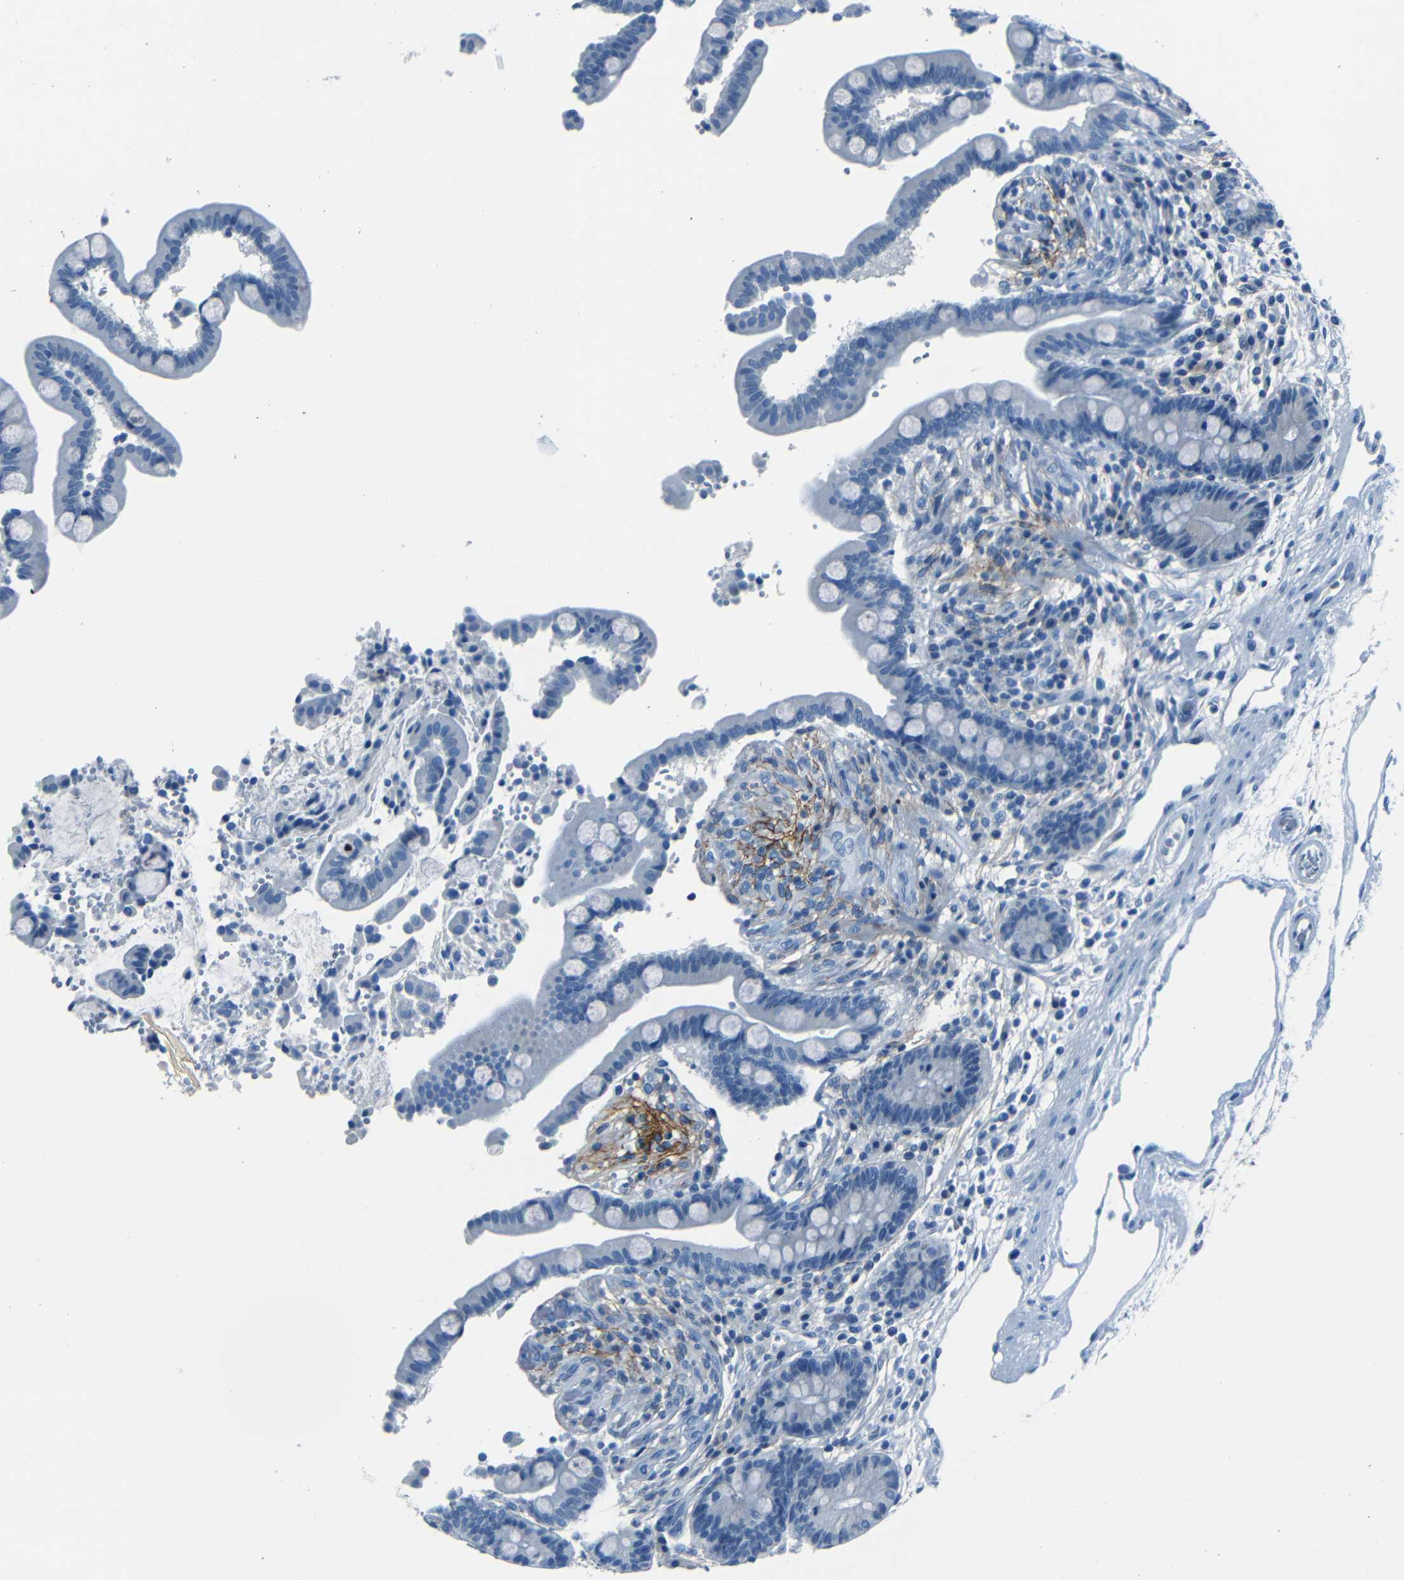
{"staining": {"intensity": "negative", "quantity": "none", "location": "none"}, "tissue": "colon", "cell_type": "Endothelial cells", "image_type": "normal", "snomed": [{"axis": "morphology", "description": "Normal tissue, NOS"}, {"axis": "topography", "description": "Colon"}], "caption": "An IHC photomicrograph of normal colon is shown. There is no staining in endothelial cells of colon.", "gene": "FBN2", "patient": {"sex": "male", "age": 73}}